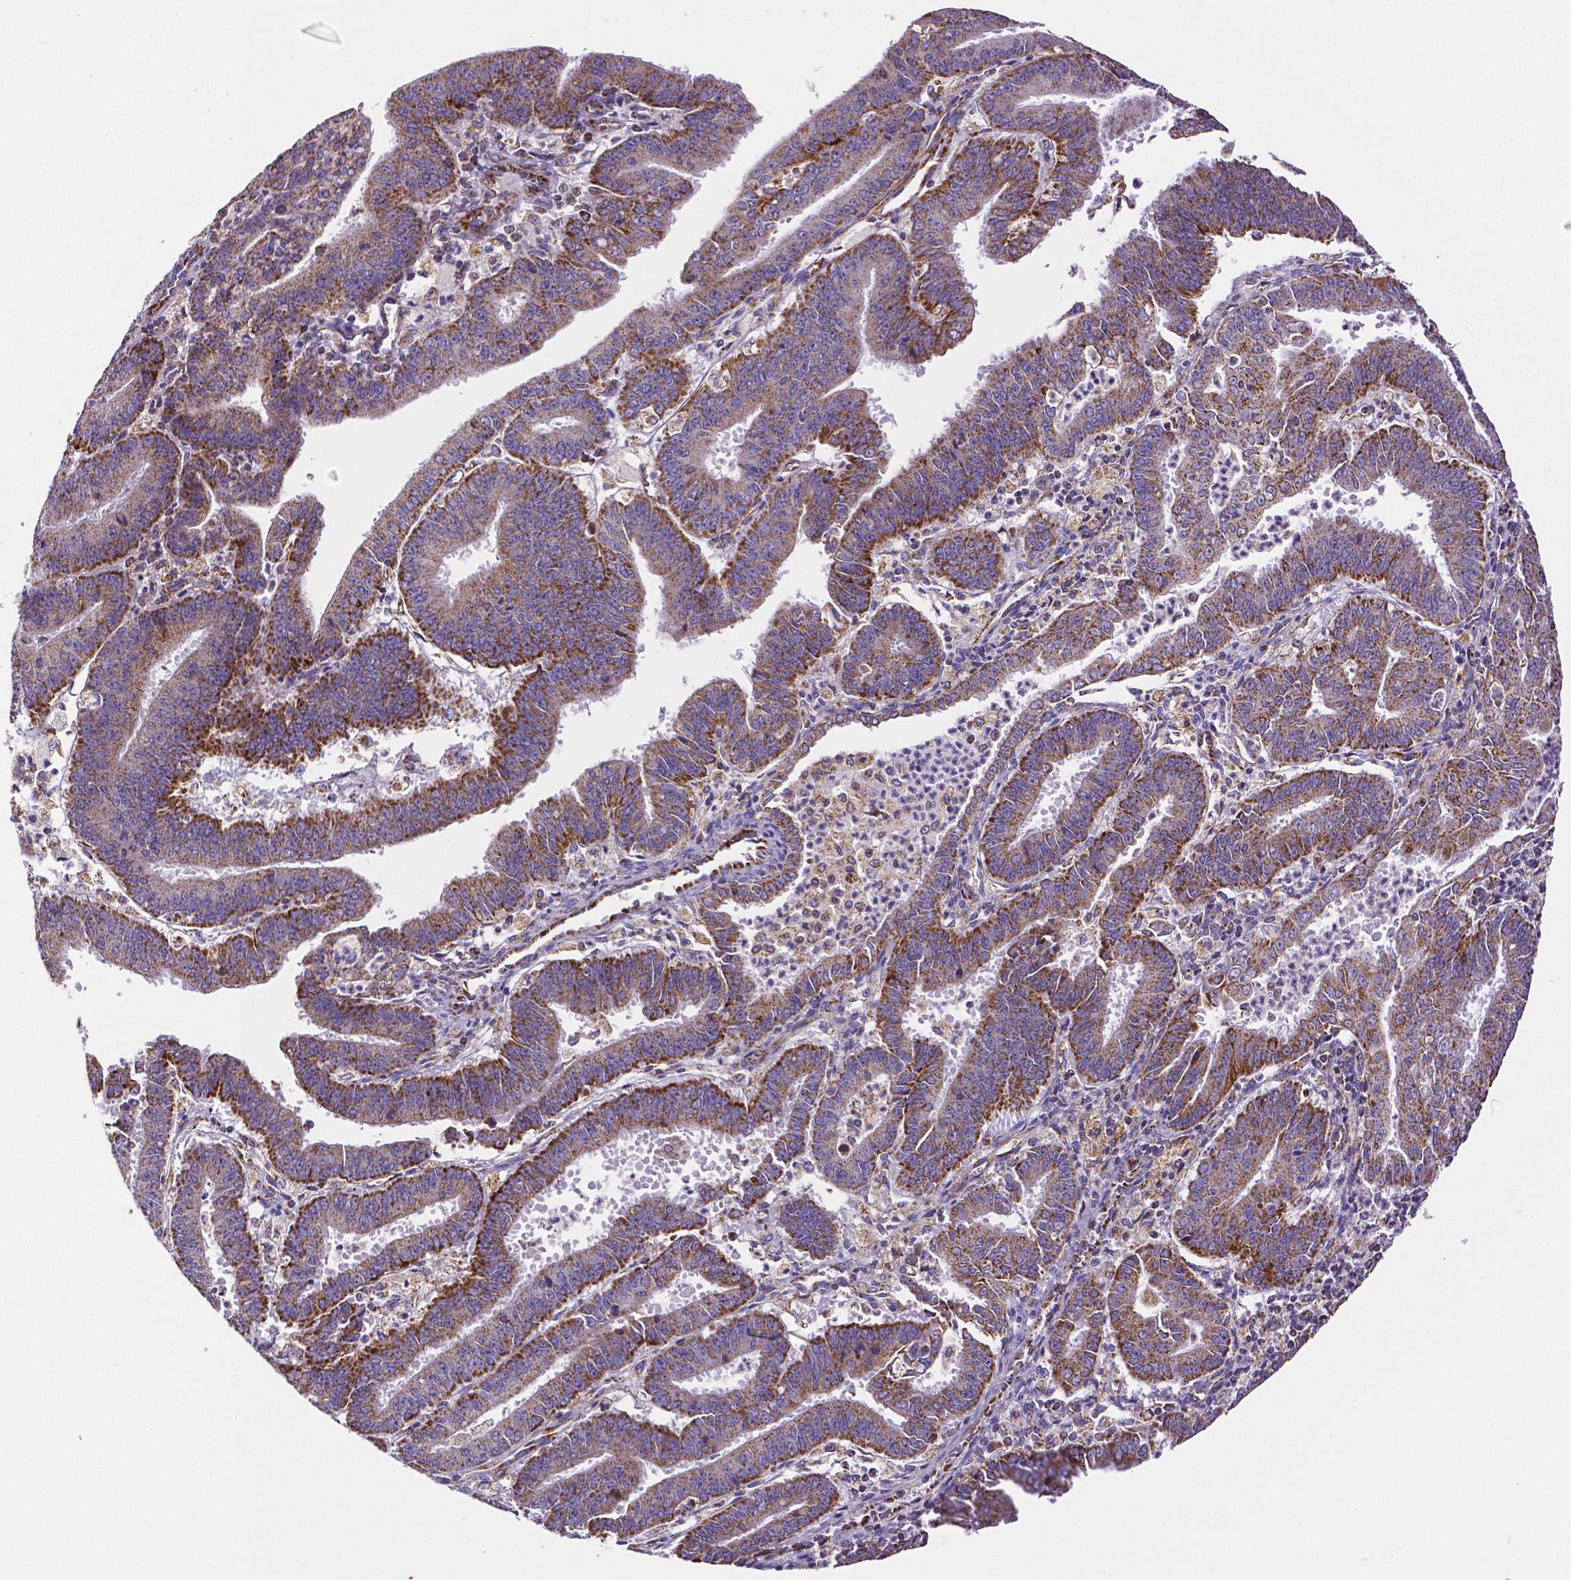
{"staining": {"intensity": "moderate", "quantity": ">75%", "location": "cytoplasmic/membranous"}, "tissue": "endometrial cancer", "cell_type": "Tumor cells", "image_type": "cancer", "snomed": [{"axis": "morphology", "description": "Adenocarcinoma, NOS"}, {"axis": "topography", "description": "Endometrium"}], "caption": "Immunohistochemical staining of endometrial adenocarcinoma demonstrates medium levels of moderate cytoplasmic/membranous protein staining in approximately >75% of tumor cells.", "gene": "MACC1", "patient": {"sex": "female", "age": 73}}